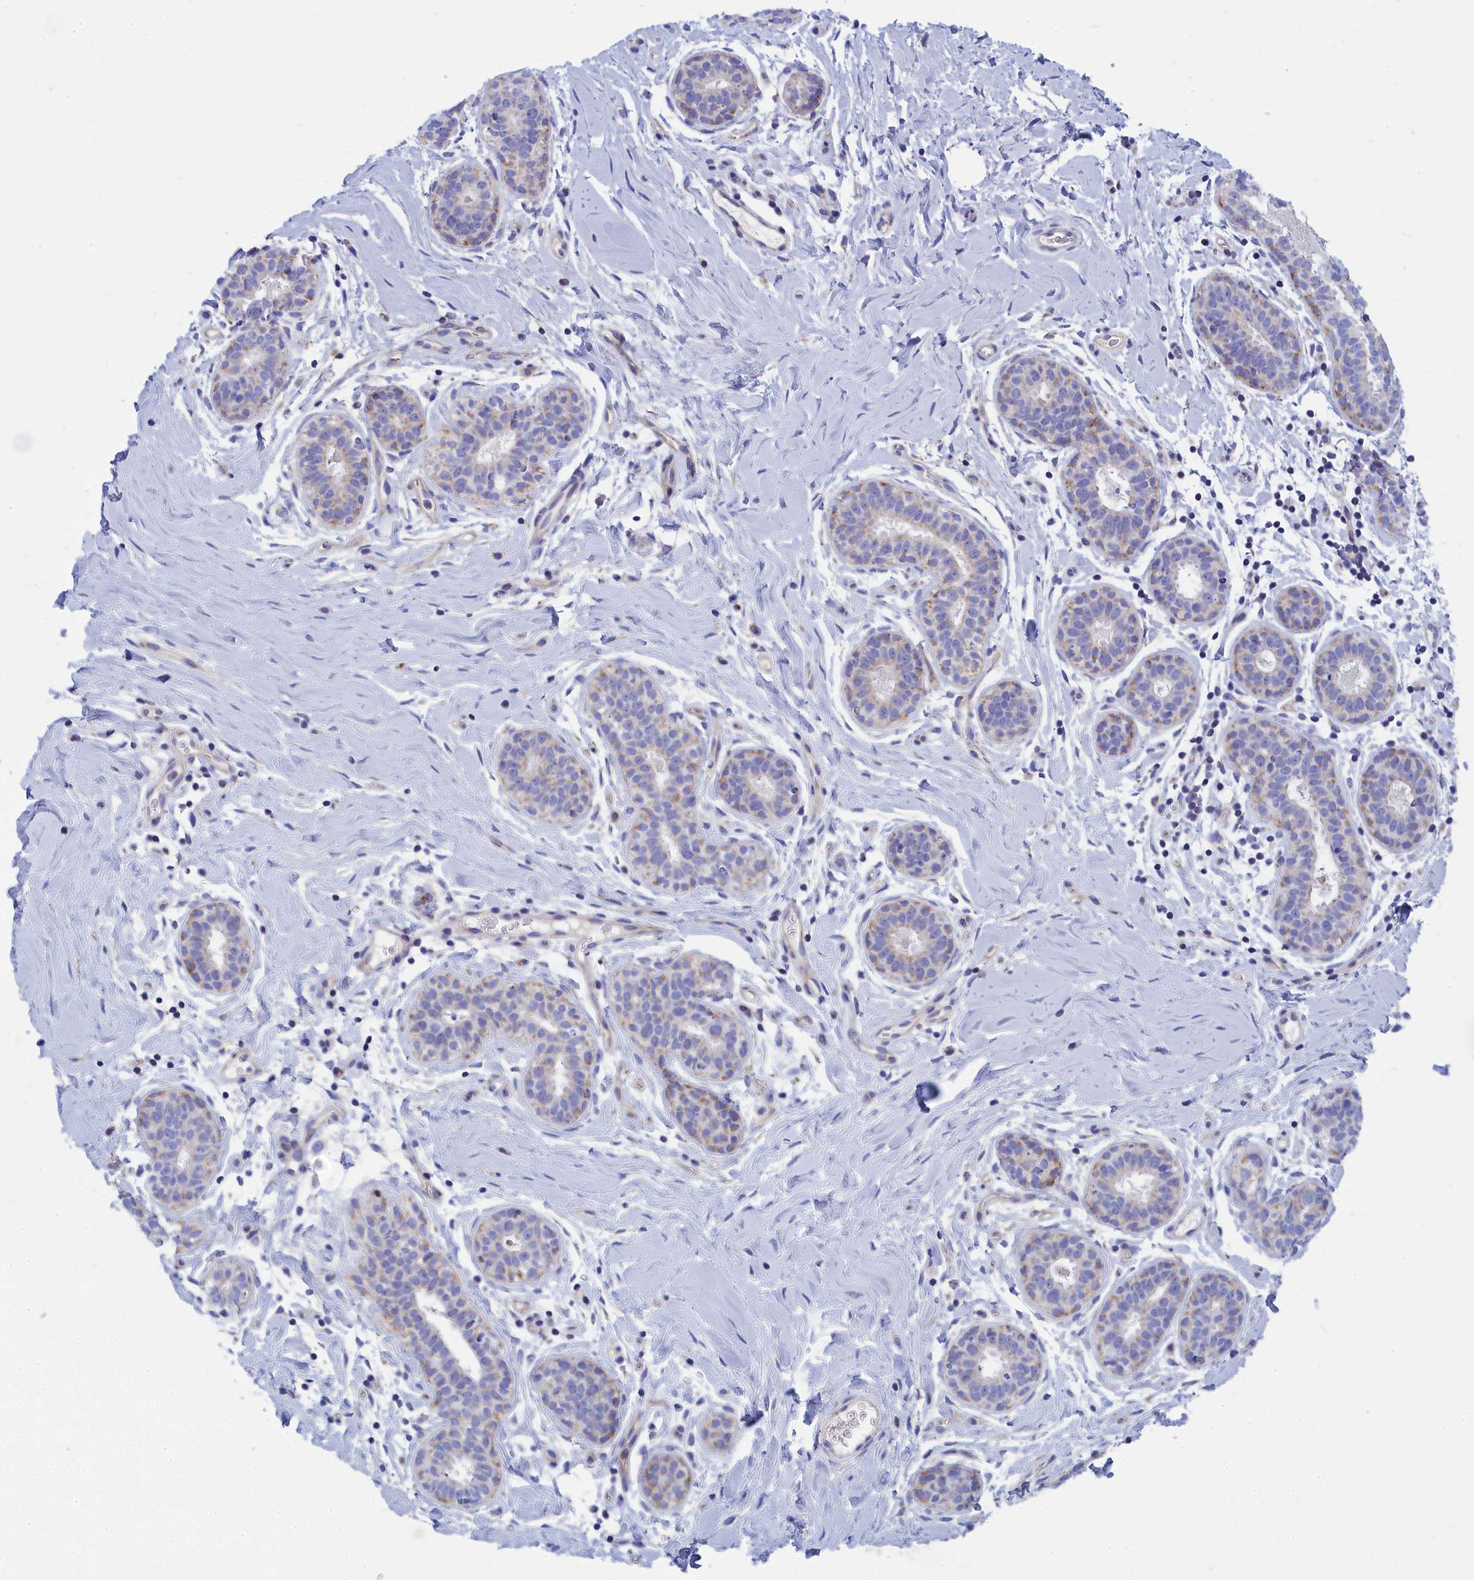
{"staining": {"intensity": "negative", "quantity": "none", "location": "none"}, "tissue": "adipose tissue", "cell_type": "Adipocytes", "image_type": "normal", "snomed": [{"axis": "morphology", "description": "Normal tissue, NOS"}, {"axis": "topography", "description": "Breast"}], "caption": "This is an immunohistochemistry image of benign adipose tissue. There is no staining in adipocytes.", "gene": "CCRL2", "patient": {"sex": "female", "age": 26}}